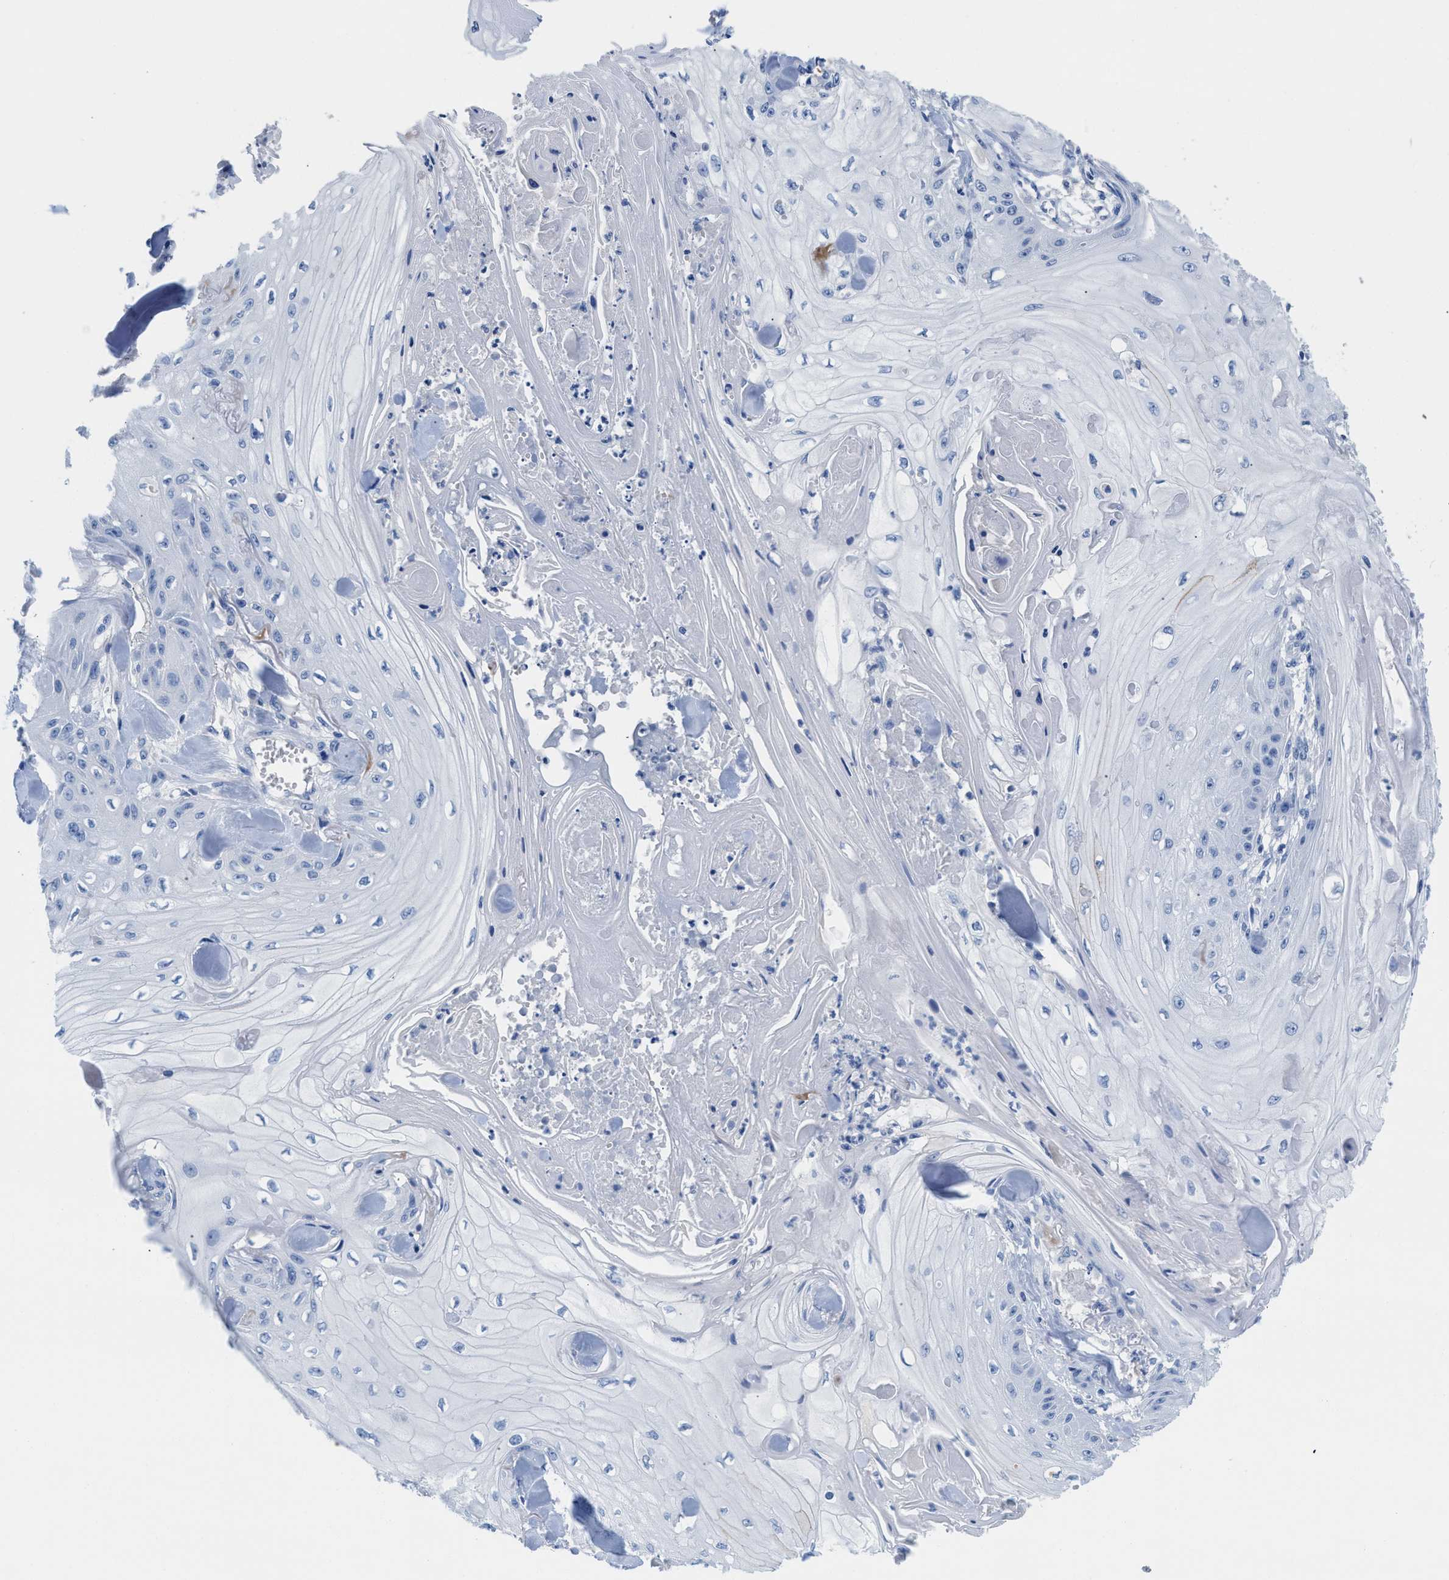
{"staining": {"intensity": "negative", "quantity": "none", "location": "none"}, "tissue": "skin cancer", "cell_type": "Tumor cells", "image_type": "cancer", "snomed": [{"axis": "morphology", "description": "Squamous cell carcinoma, NOS"}, {"axis": "topography", "description": "Skin"}], "caption": "Tumor cells are negative for protein expression in human skin squamous cell carcinoma.", "gene": "SLFN13", "patient": {"sex": "male", "age": 74}}